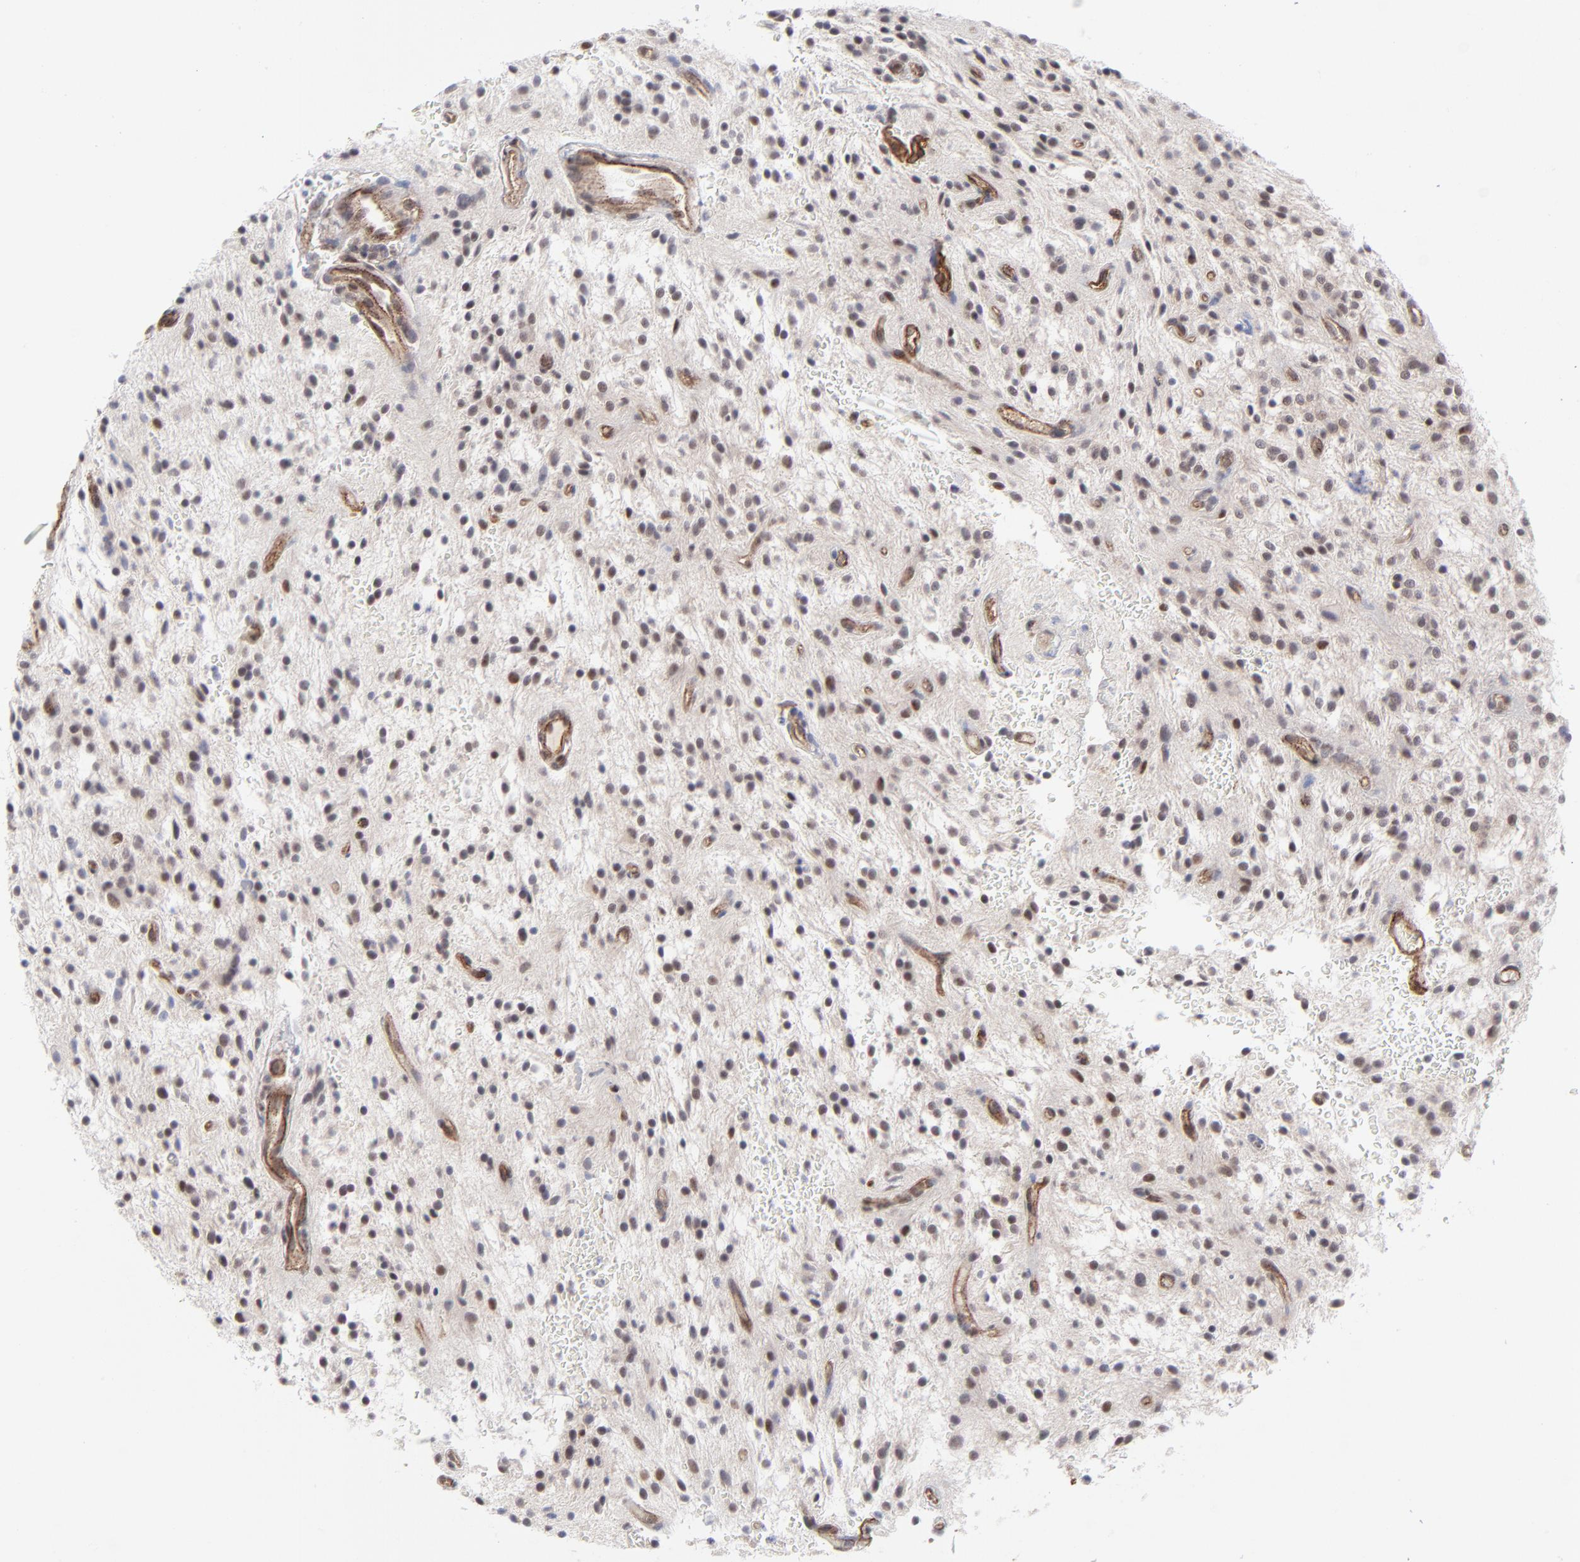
{"staining": {"intensity": "weak", "quantity": "25%-75%", "location": "nuclear"}, "tissue": "glioma", "cell_type": "Tumor cells", "image_type": "cancer", "snomed": [{"axis": "morphology", "description": "Glioma, malignant, NOS"}, {"axis": "topography", "description": "Cerebellum"}], "caption": "This photomicrograph demonstrates immunohistochemistry (IHC) staining of malignant glioma, with low weak nuclear expression in about 25%-75% of tumor cells.", "gene": "NBN", "patient": {"sex": "female", "age": 10}}